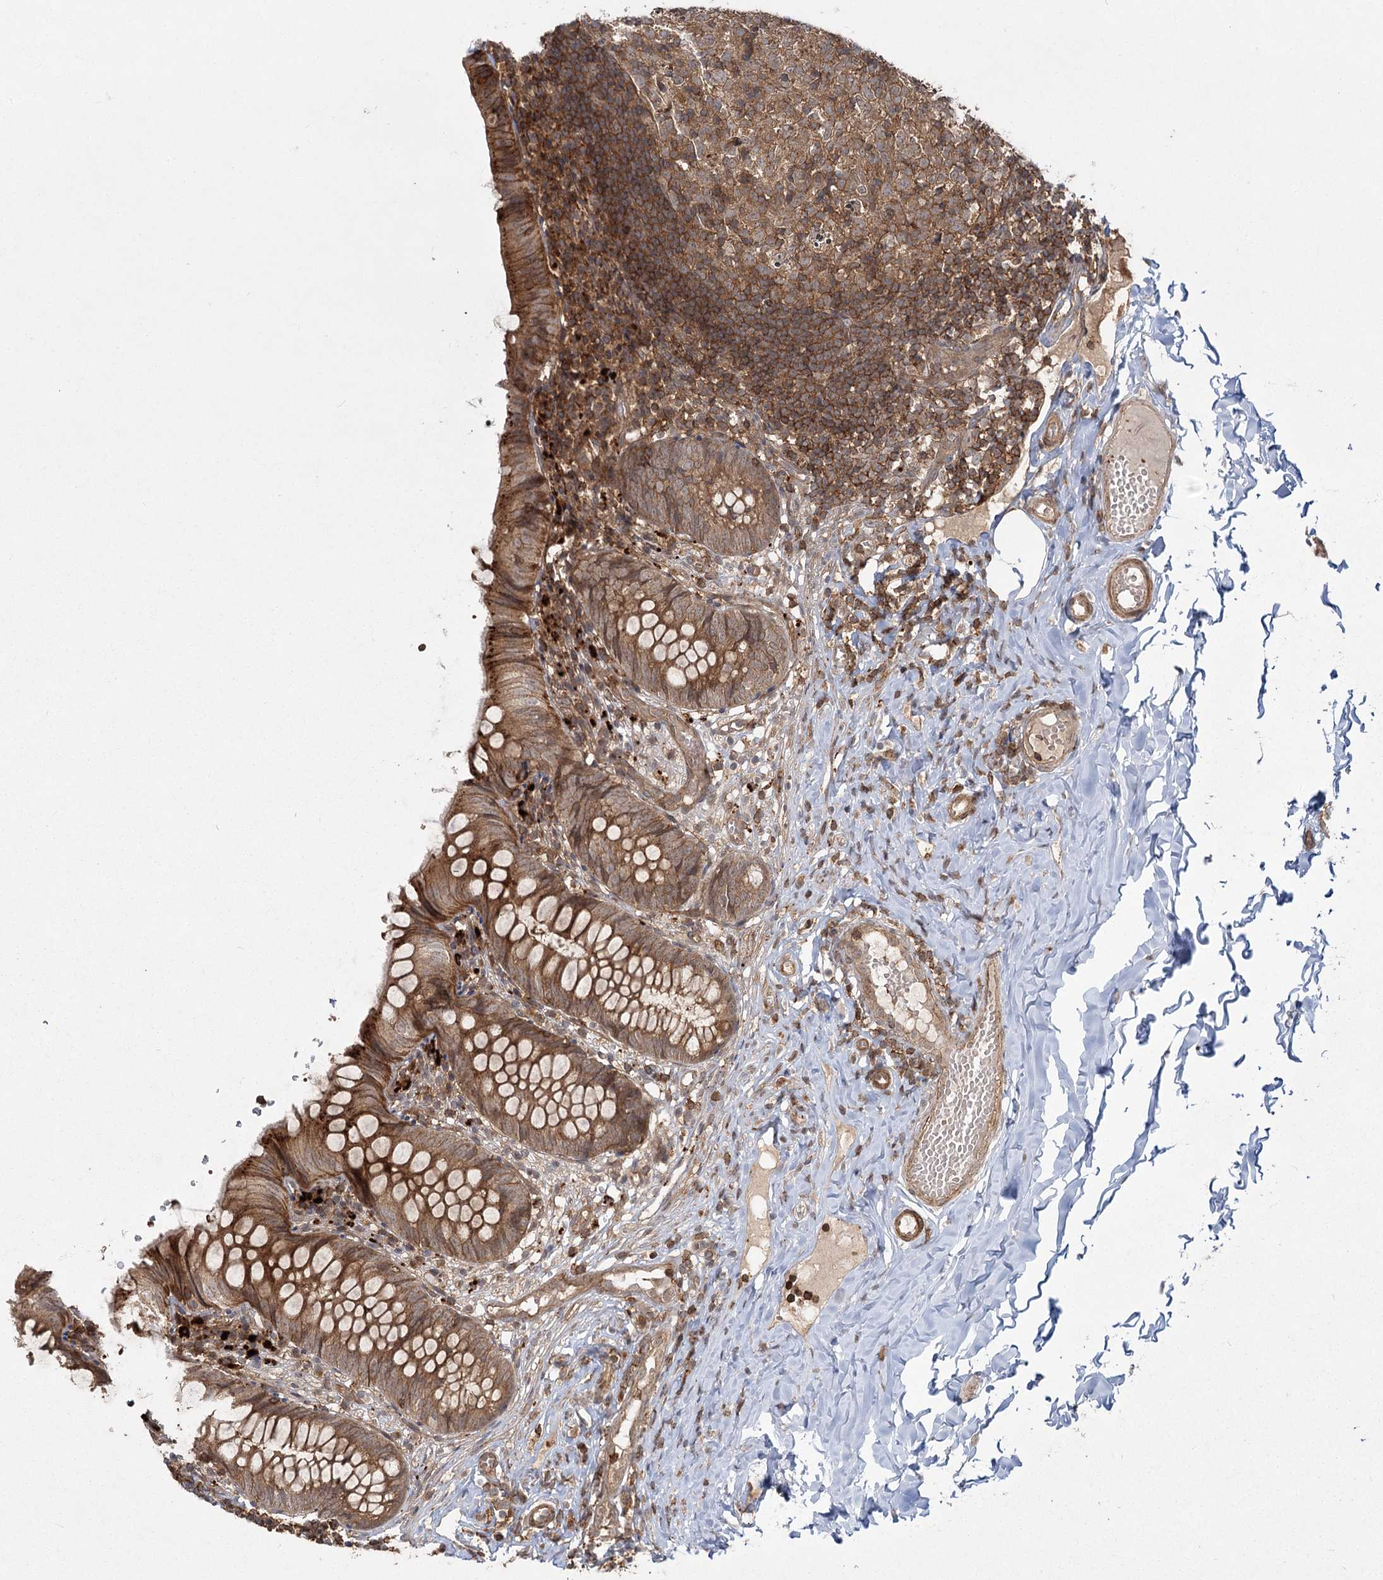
{"staining": {"intensity": "moderate", "quantity": ">75%", "location": "cytoplasmic/membranous"}, "tissue": "appendix", "cell_type": "Glandular cells", "image_type": "normal", "snomed": [{"axis": "morphology", "description": "Normal tissue, NOS"}, {"axis": "topography", "description": "Appendix"}], "caption": "High-power microscopy captured an immunohistochemistry histopathology image of unremarkable appendix, revealing moderate cytoplasmic/membranous positivity in approximately >75% of glandular cells.", "gene": "MDFIC", "patient": {"sex": "male", "age": 8}}